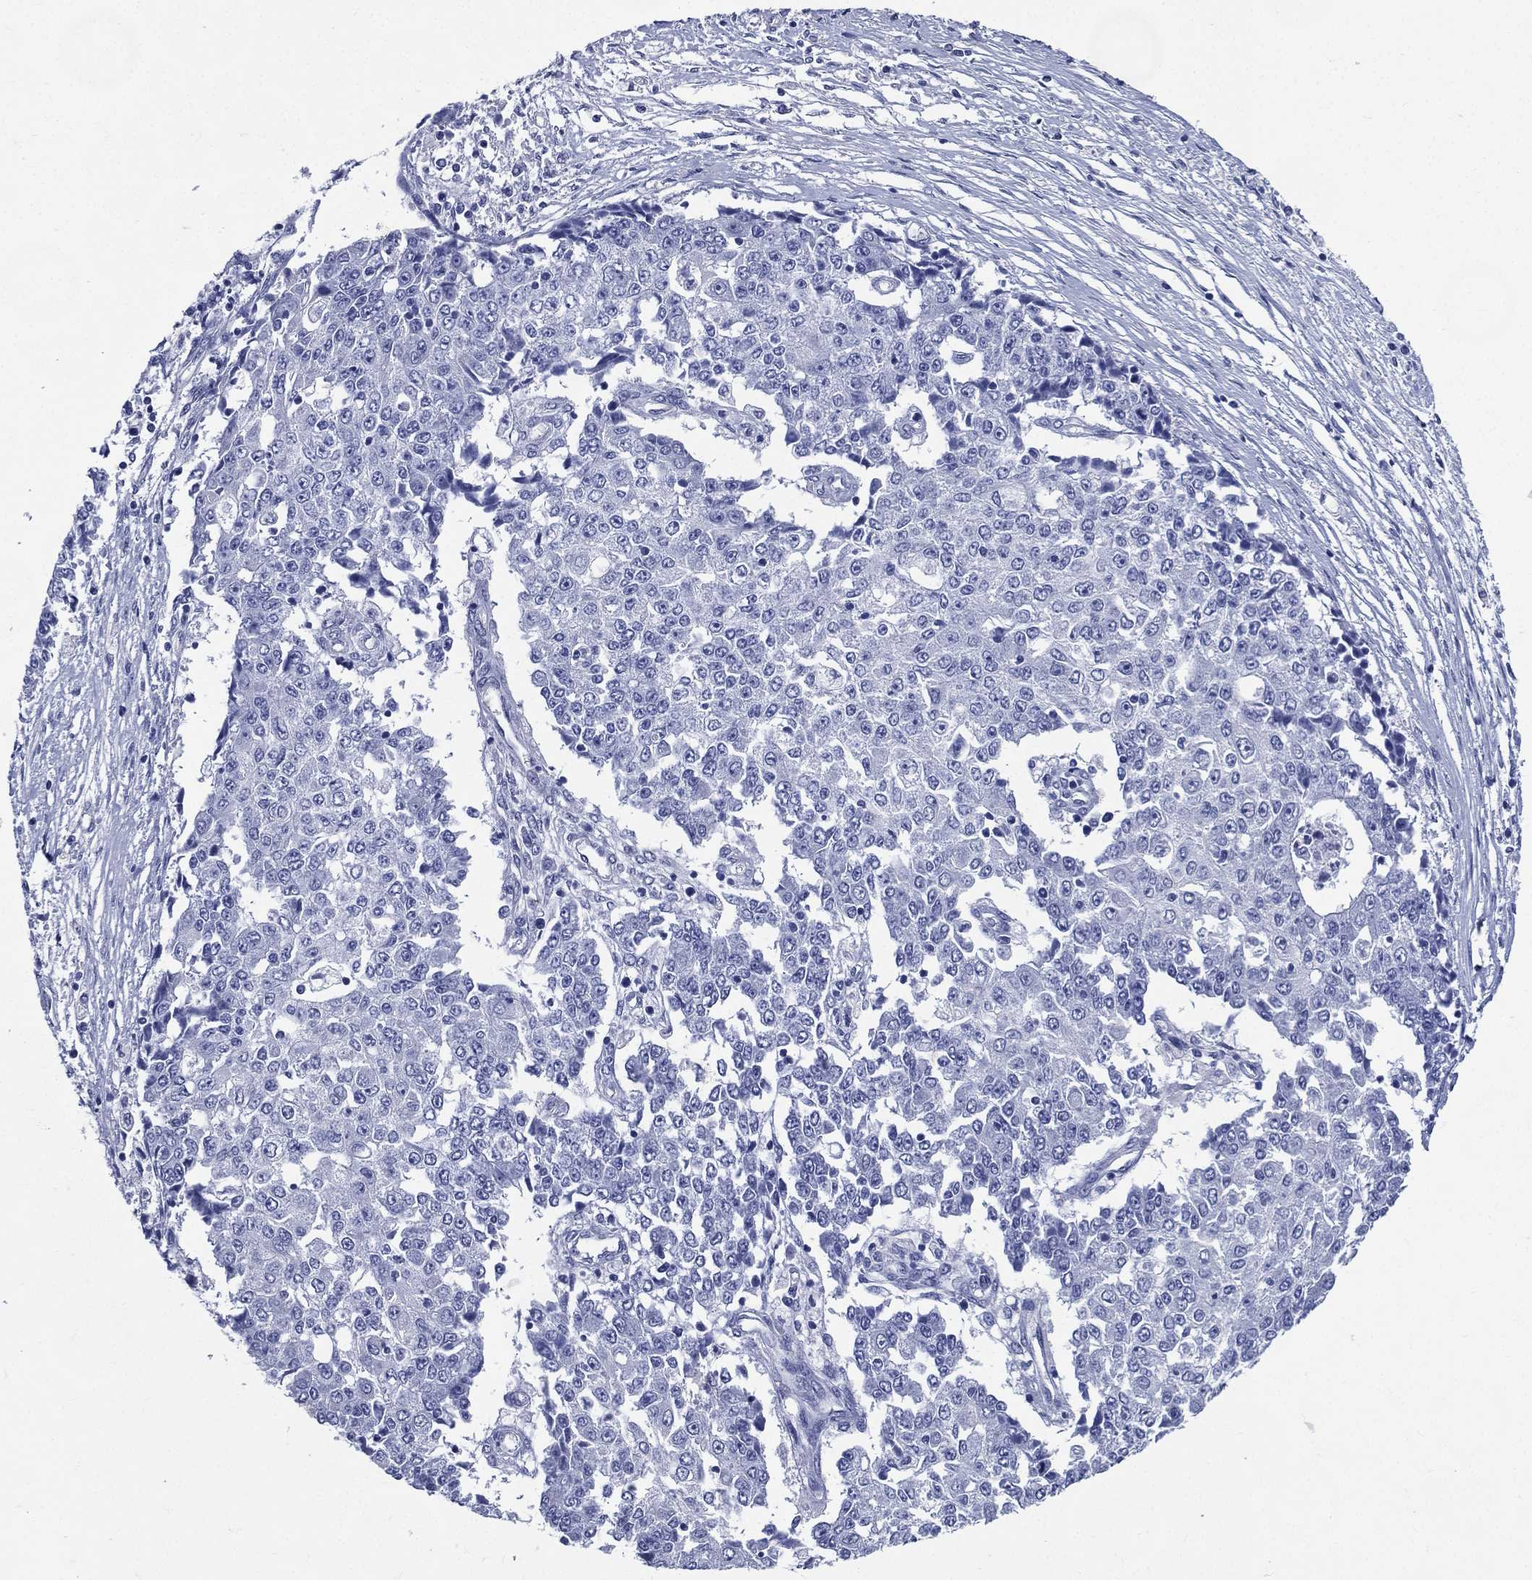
{"staining": {"intensity": "negative", "quantity": "none", "location": "none"}, "tissue": "ovarian cancer", "cell_type": "Tumor cells", "image_type": "cancer", "snomed": [{"axis": "morphology", "description": "Carcinoma, endometroid"}, {"axis": "topography", "description": "Ovary"}], "caption": "High power microscopy photomicrograph of an immunohistochemistry histopathology image of ovarian endometroid carcinoma, revealing no significant expression in tumor cells.", "gene": "DPYS", "patient": {"sex": "female", "age": 42}}